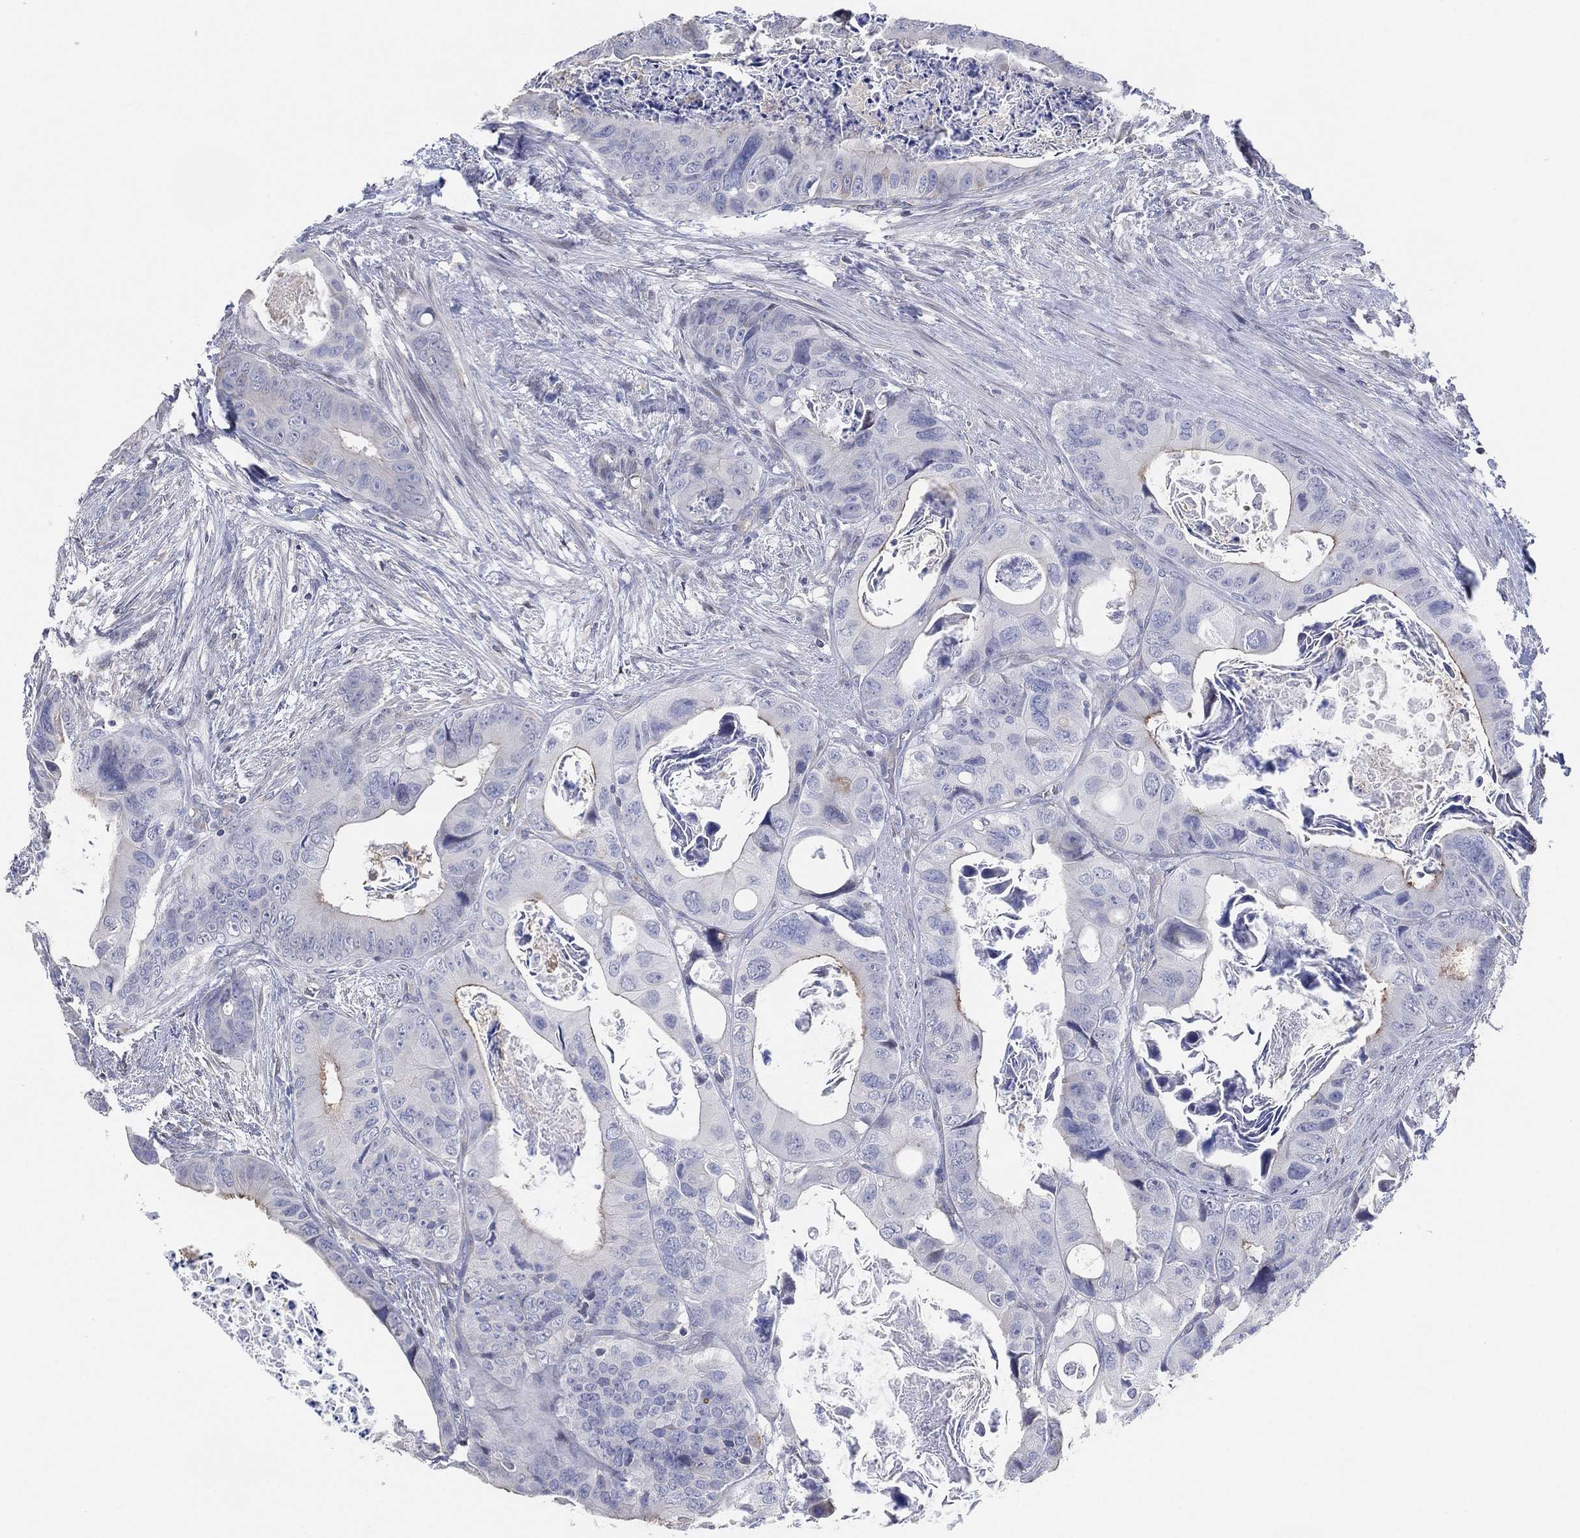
{"staining": {"intensity": "moderate", "quantity": "<25%", "location": "cytoplasmic/membranous"}, "tissue": "colorectal cancer", "cell_type": "Tumor cells", "image_type": "cancer", "snomed": [{"axis": "morphology", "description": "Adenocarcinoma, NOS"}, {"axis": "topography", "description": "Rectum"}], "caption": "A photomicrograph of adenocarcinoma (colorectal) stained for a protein reveals moderate cytoplasmic/membranous brown staining in tumor cells.", "gene": "CFTR", "patient": {"sex": "male", "age": 64}}